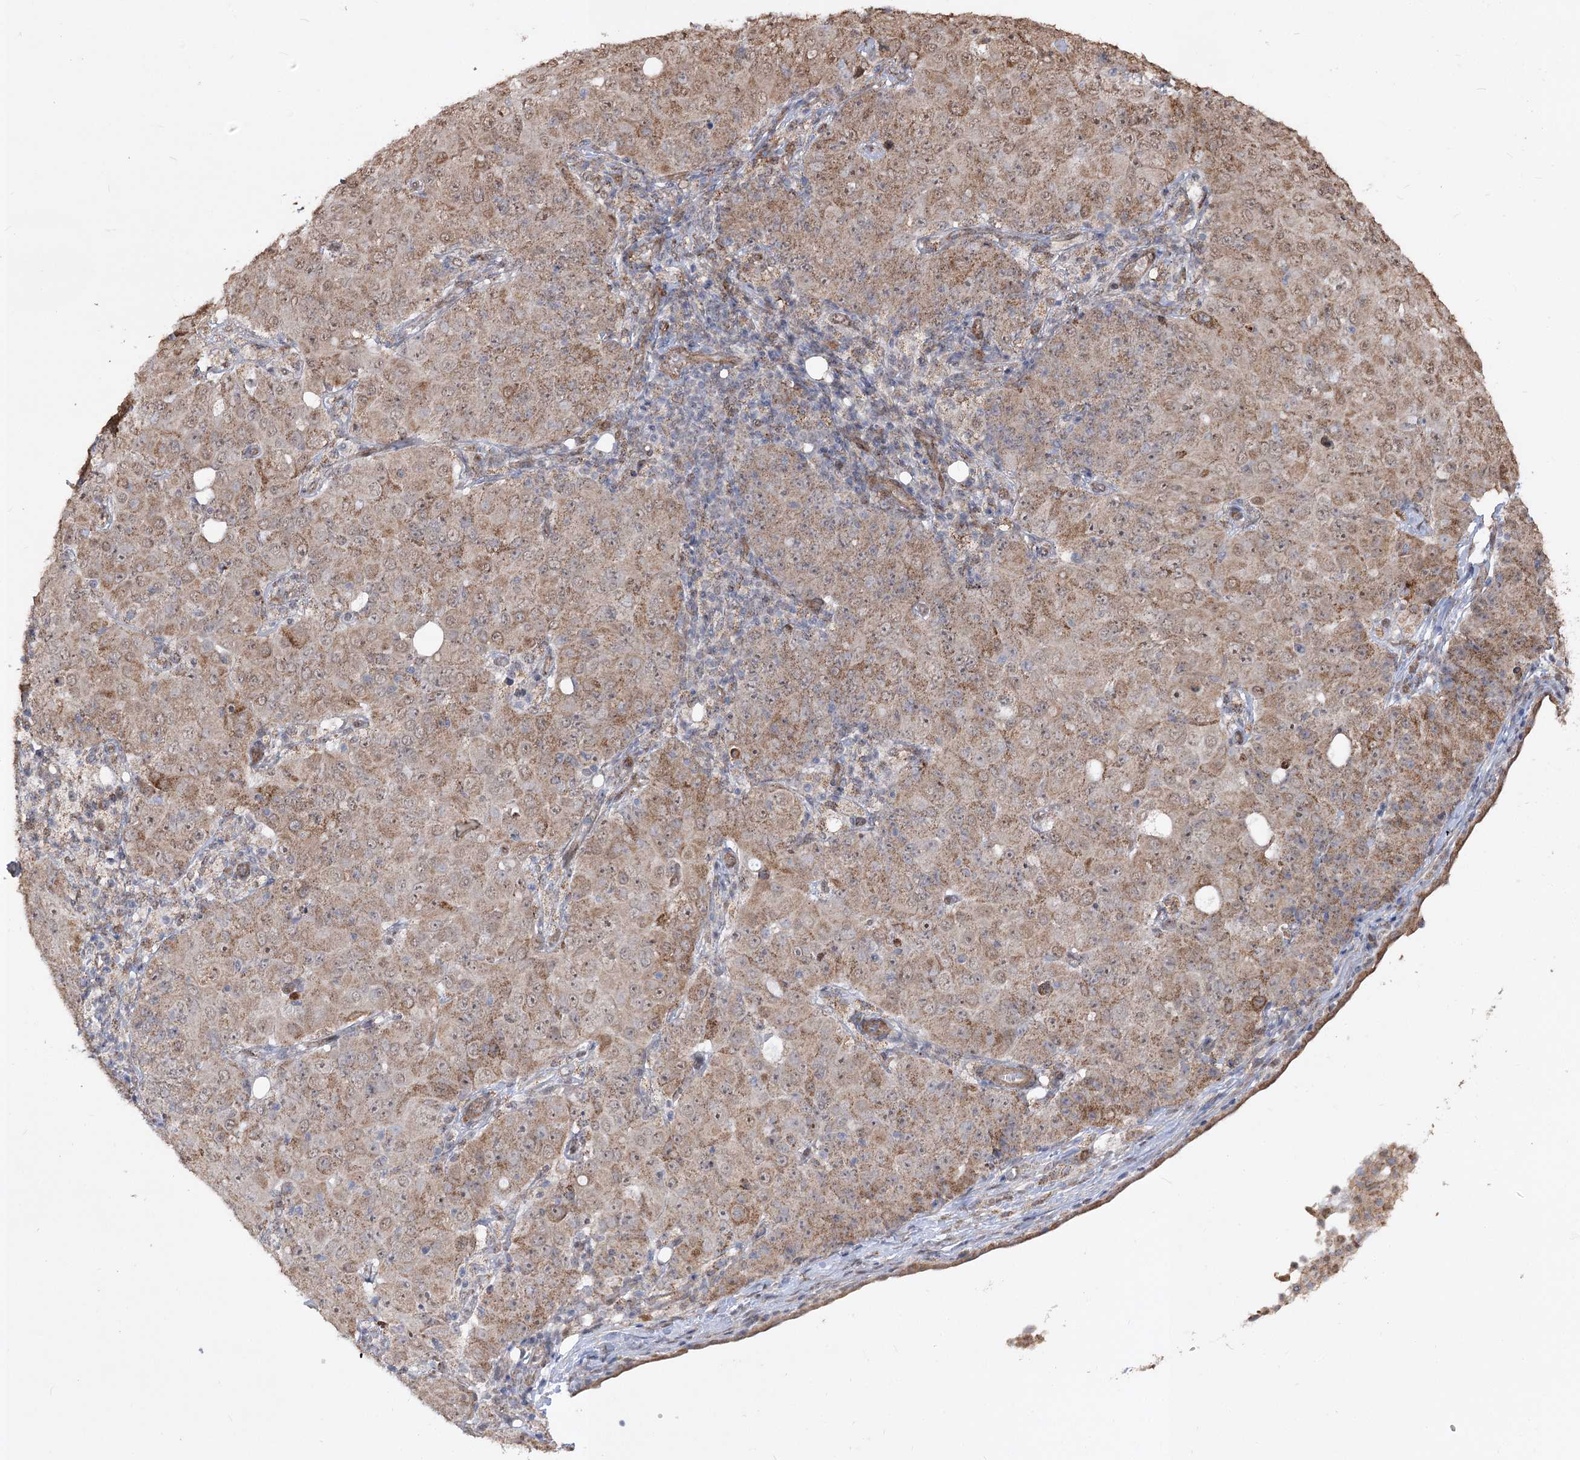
{"staining": {"intensity": "moderate", "quantity": ">75%", "location": "cytoplasmic/membranous"}, "tissue": "ovarian cancer", "cell_type": "Tumor cells", "image_type": "cancer", "snomed": [{"axis": "morphology", "description": "Carcinoma, endometroid"}, {"axis": "topography", "description": "Ovary"}], "caption": "An image showing moderate cytoplasmic/membranous positivity in about >75% of tumor cells in endometroid carcinoma (ovarian), as visualized by brown immunohistochemical staining.", "gene": "ZSCAN23", "patient": {"sex": "female", "age": 42}}